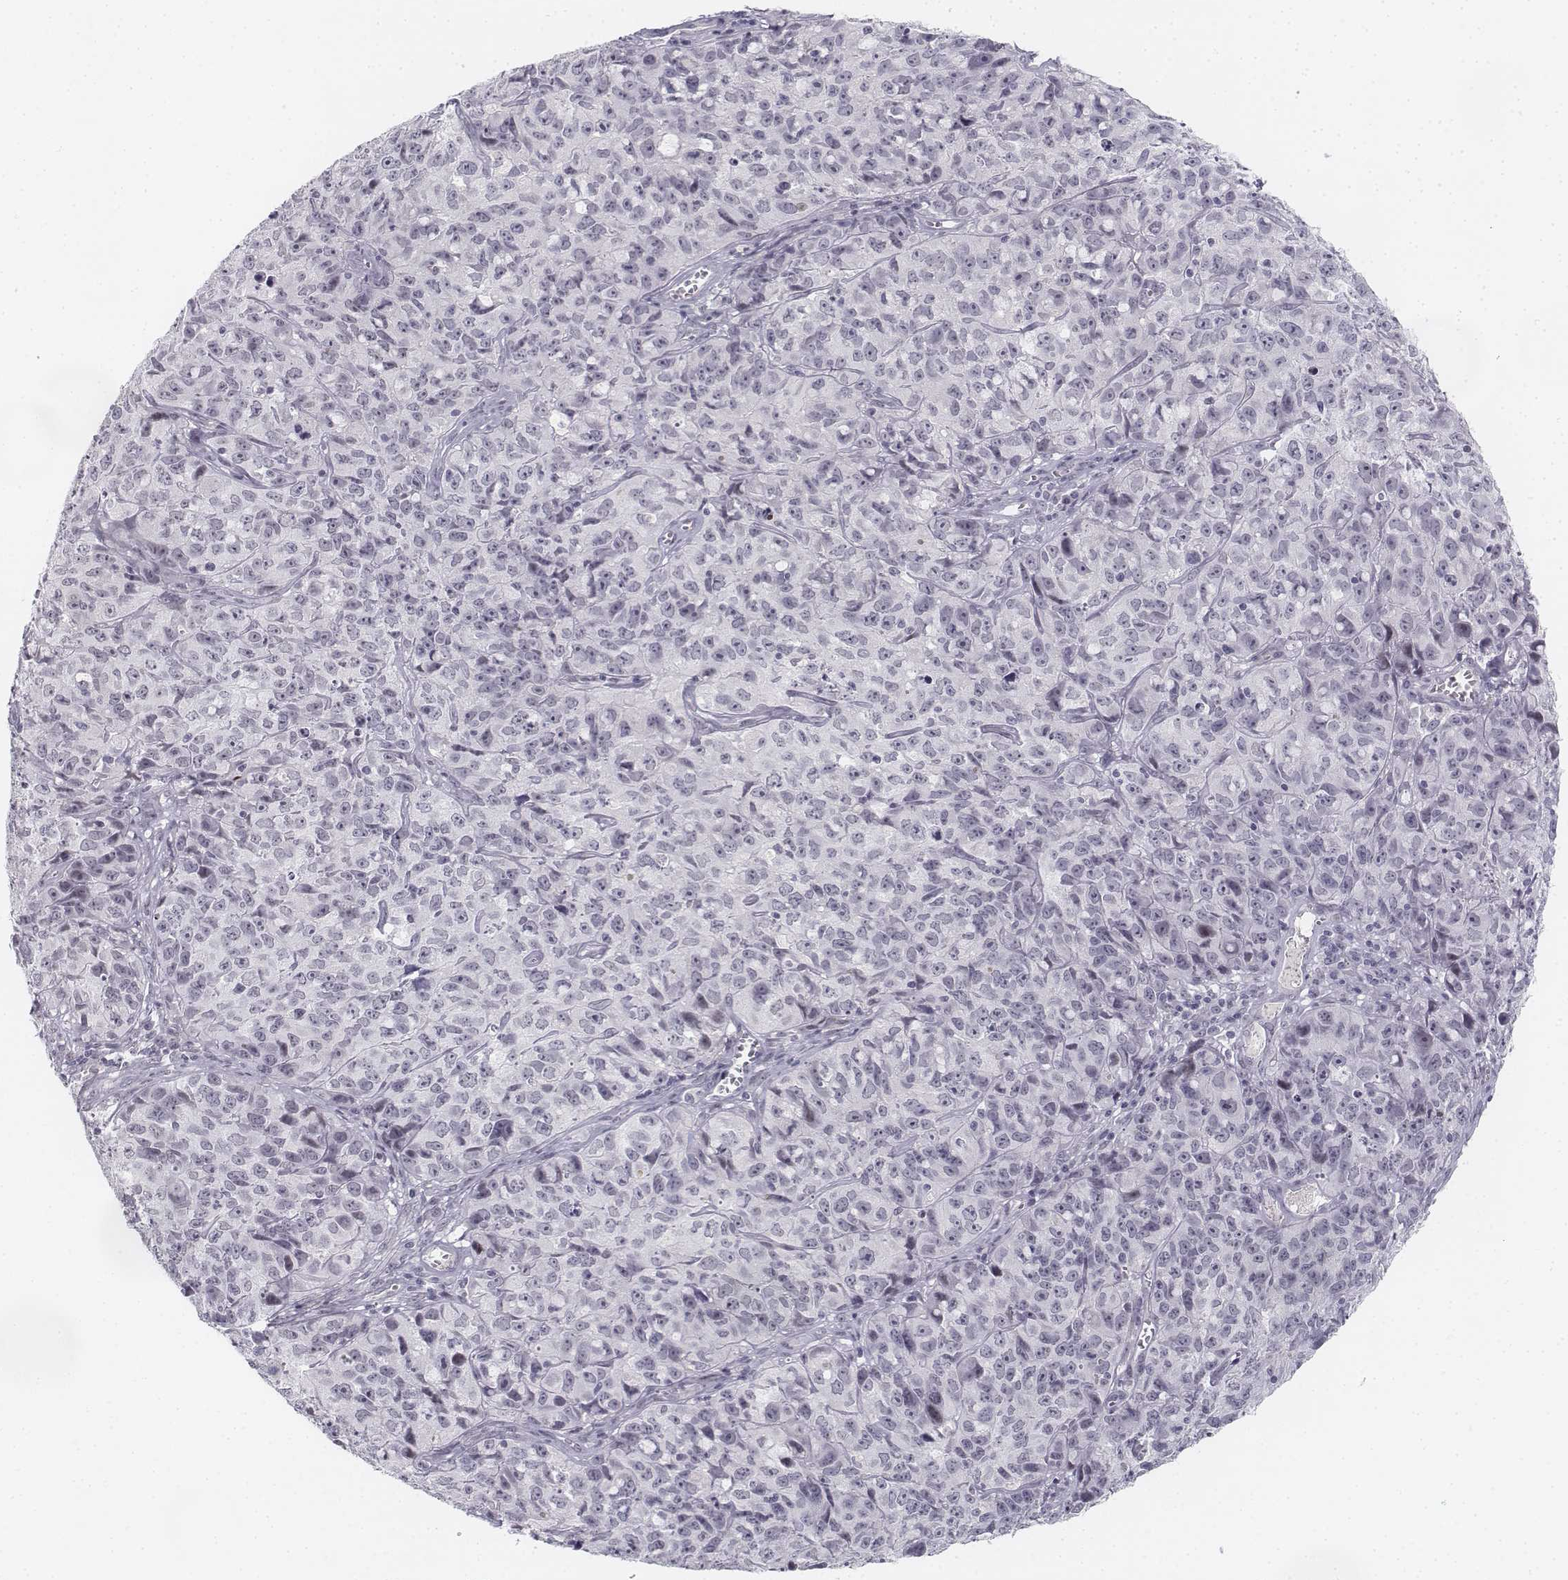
{"staining": {"intensity": "negative", "quantity": "none", "location": "none"}, "tissue": "cervical cancer", "cell_type": "Tumor cells", "image_type": "cancer", "snomed": [{"axis": "morphology", "description": "Squamous cell carcinoma, NOS"}, {"axis": "topography", "description": "Cervix"}], "caption": "Immunohistochemical staining of cervical squamous cell carcinoma shows no significant positivity in tumor cells.", "gene": "KRT84", "patient": {"sex": "female", "age": 28}}